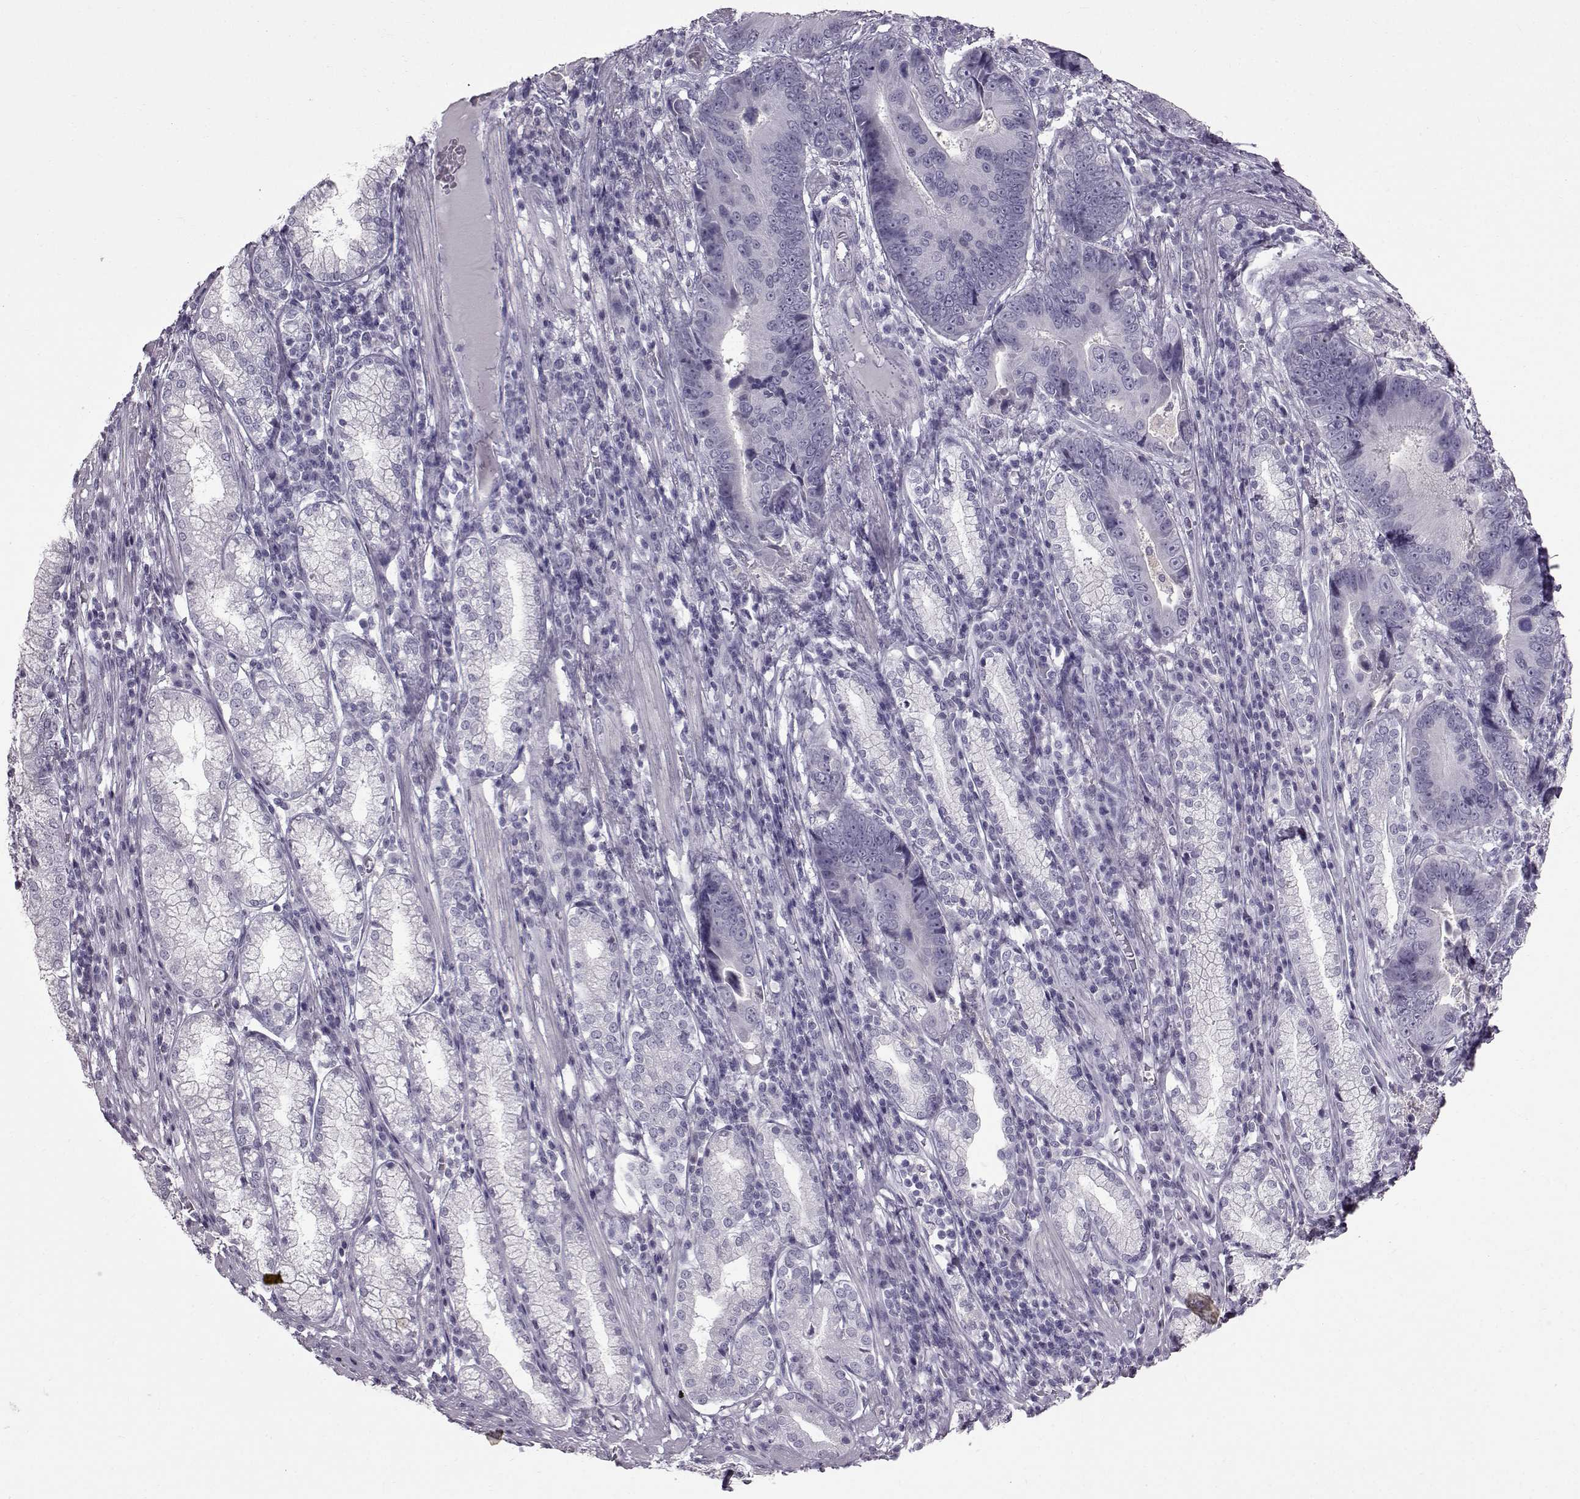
{"staining": {"intensity": "negative", "quantity": "none", "location": "none"}, "tissue": "stomach cancer", "cell_type": "Tumor cells", "image_type": "cancer", "snomed": [{"axis": "morphology", "description": "Adenocarcinoma, NOS"}, {"axis": "topography", "description": "Stomach"}], "caption": "Immunohistochemical staining of human adenocarcinoma (stomach) demonstrates no significant staining in tumor cells.", "gene": "SLC28A2", "patient": {"sex": "male", "age": 84}}